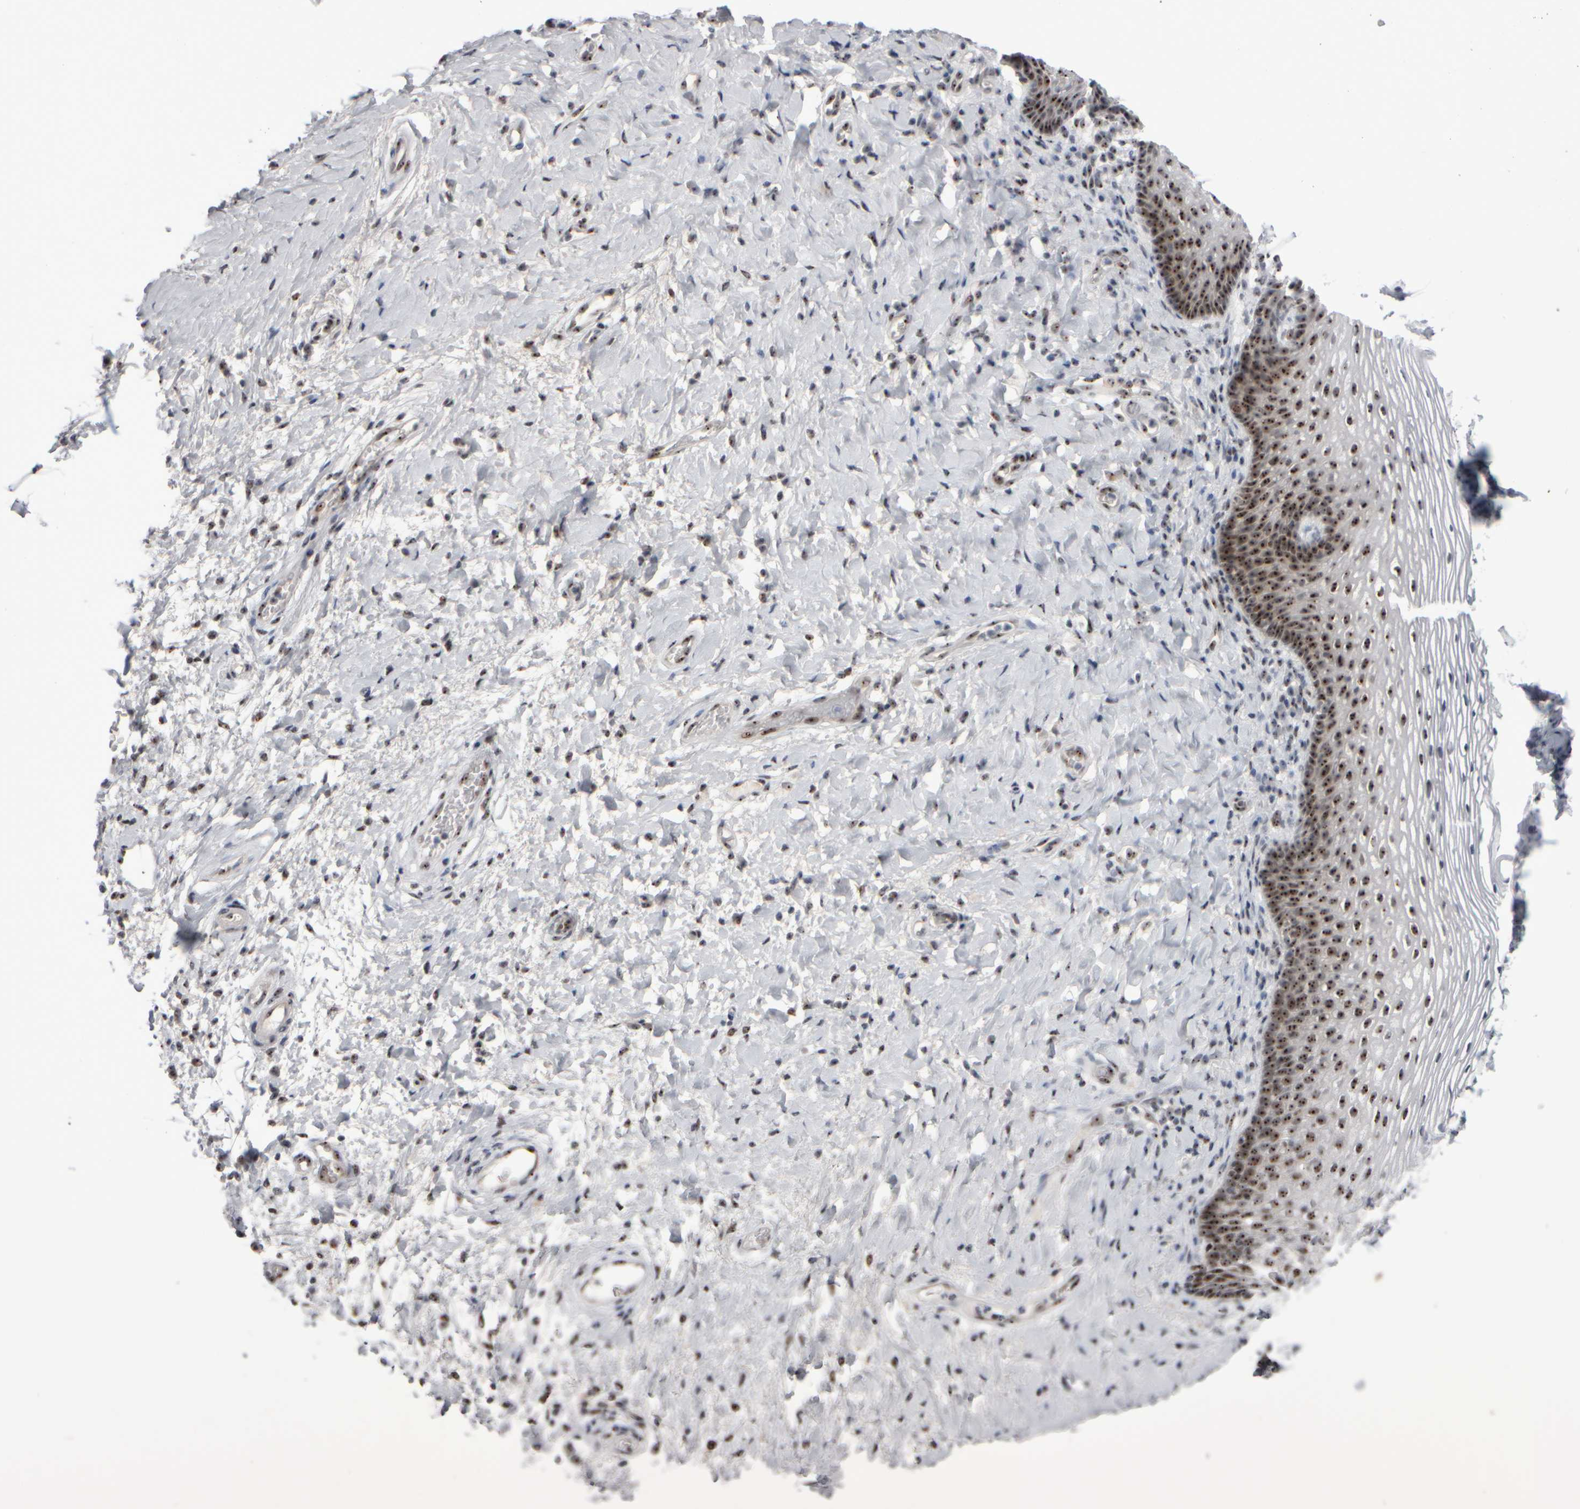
{"staining": {"intensity": "strong", "quantity": ">75%", "location": "nuclear"}, "tissue": "vagina", "cell_type": "Squamous epithelial cells", "image_type": "normal", "snomed": [{"axis": "morphology", "description": "Normal tissue, NOS"}, {"axis": "topography", "description": "Vagina"}], "caption": "Immunohistochemistry (IHC) (DAB) staining of benign vagina displays strong nuclear protein positivity in approximately >75% of squamous epithelial cells.", "gene": "SURF6", "patient": {"sex": "female", "age": 60}}